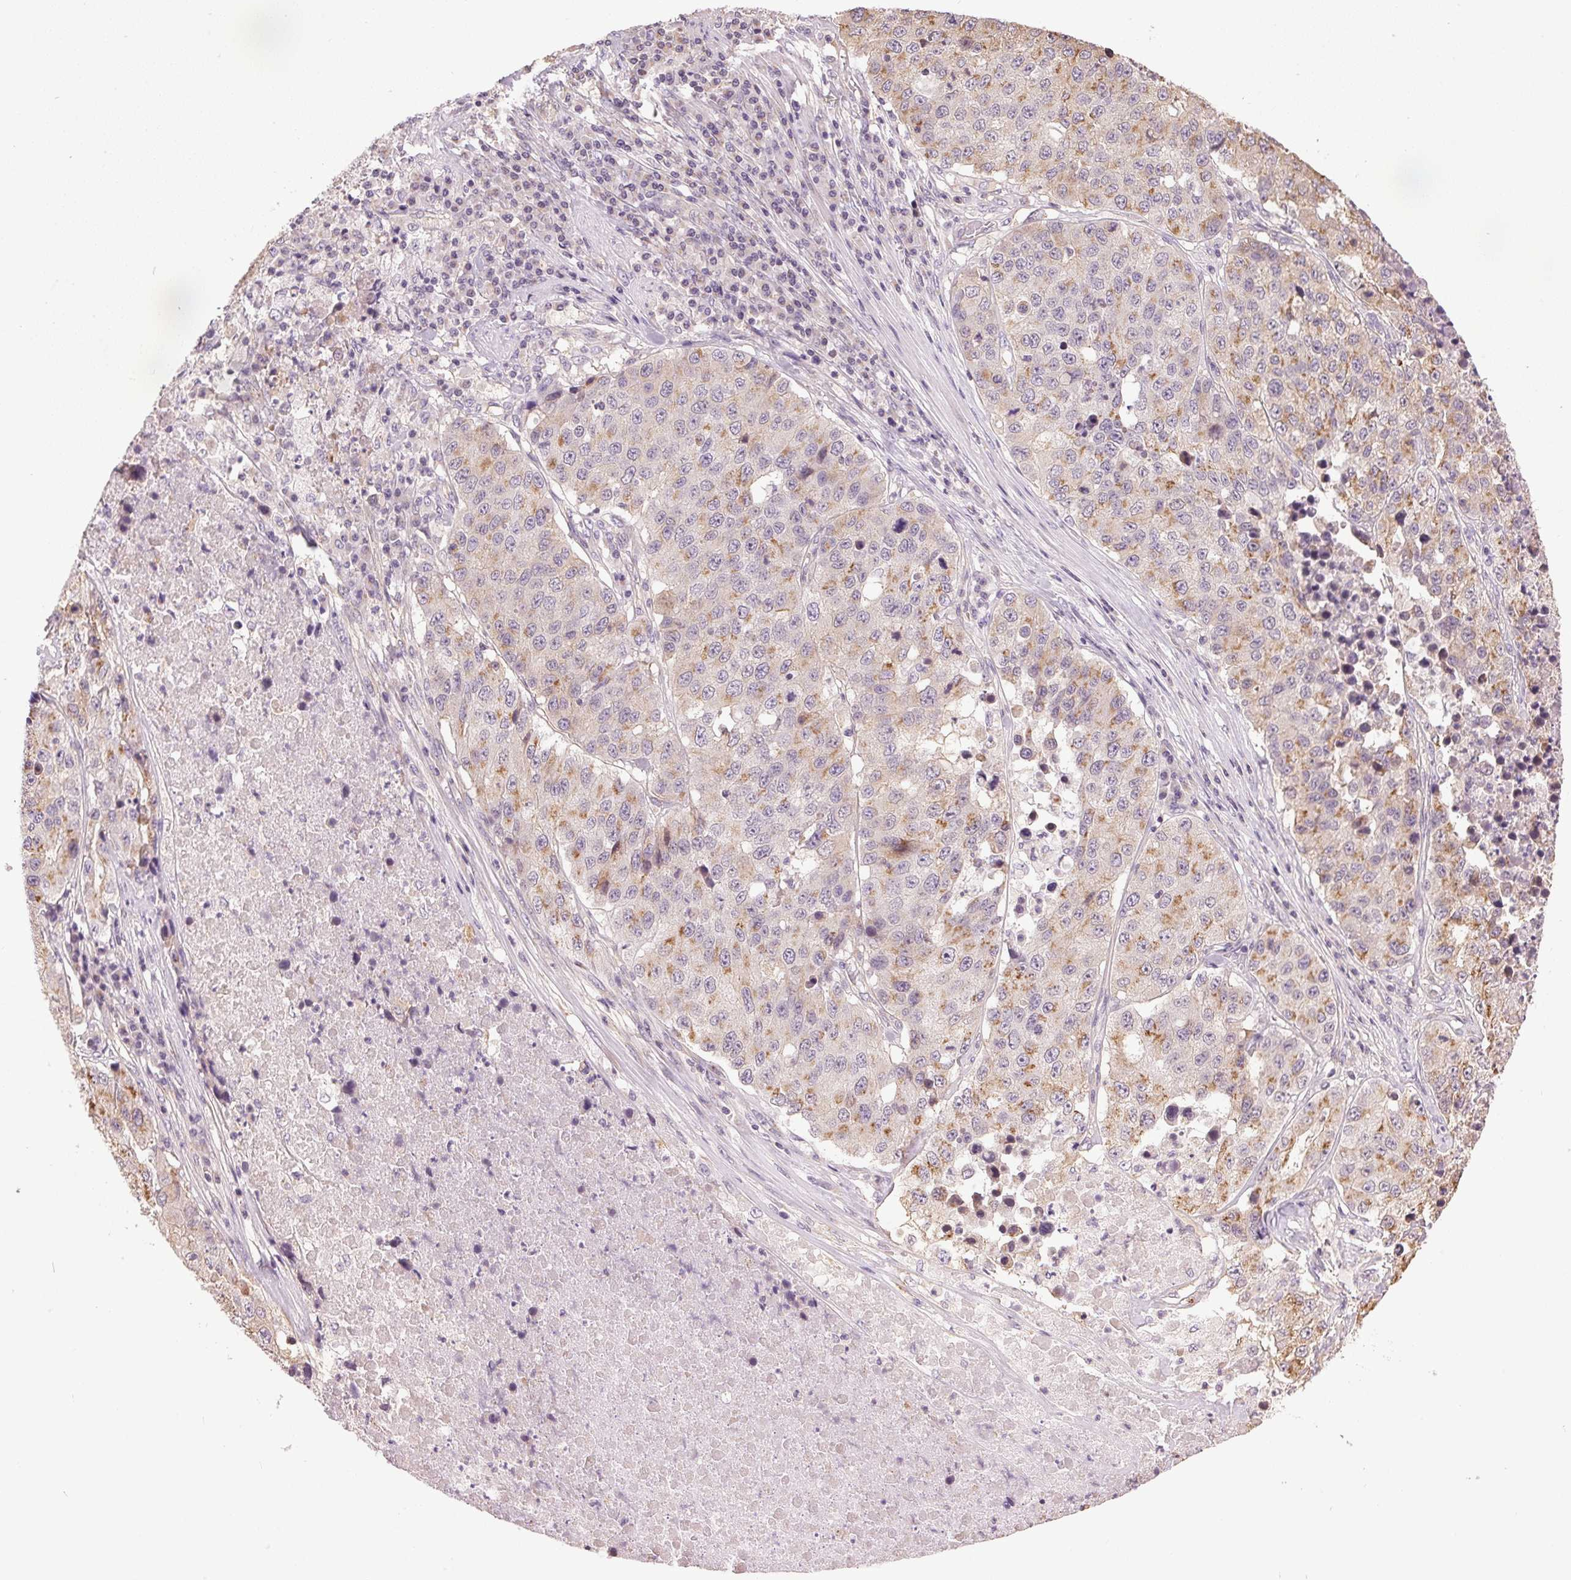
{"staining": {"intensity": "moderate", "quantity": "25%-75%", "location": "cytoplasmic/membranous"}, "tissue": "stomach cancer", "cell_type": "Tumor cells", "image_type": "cancer", "snomed": [{"axis": "morphology", "description": "Adenocarcinoma, NOS"}, {"axis": "topography", "description": "Stomach"}], "caption": "DAB (3,3'-diaminobenzidine) immunohistochemical staining of adenocarcinoma (stomach) exhibits moderate cytoplasmic/membranous protein expression in approximately 25%-75% of tumor cells.", "gene": "GOLPH3", "patient": {"sex": "male", "age": 71}}